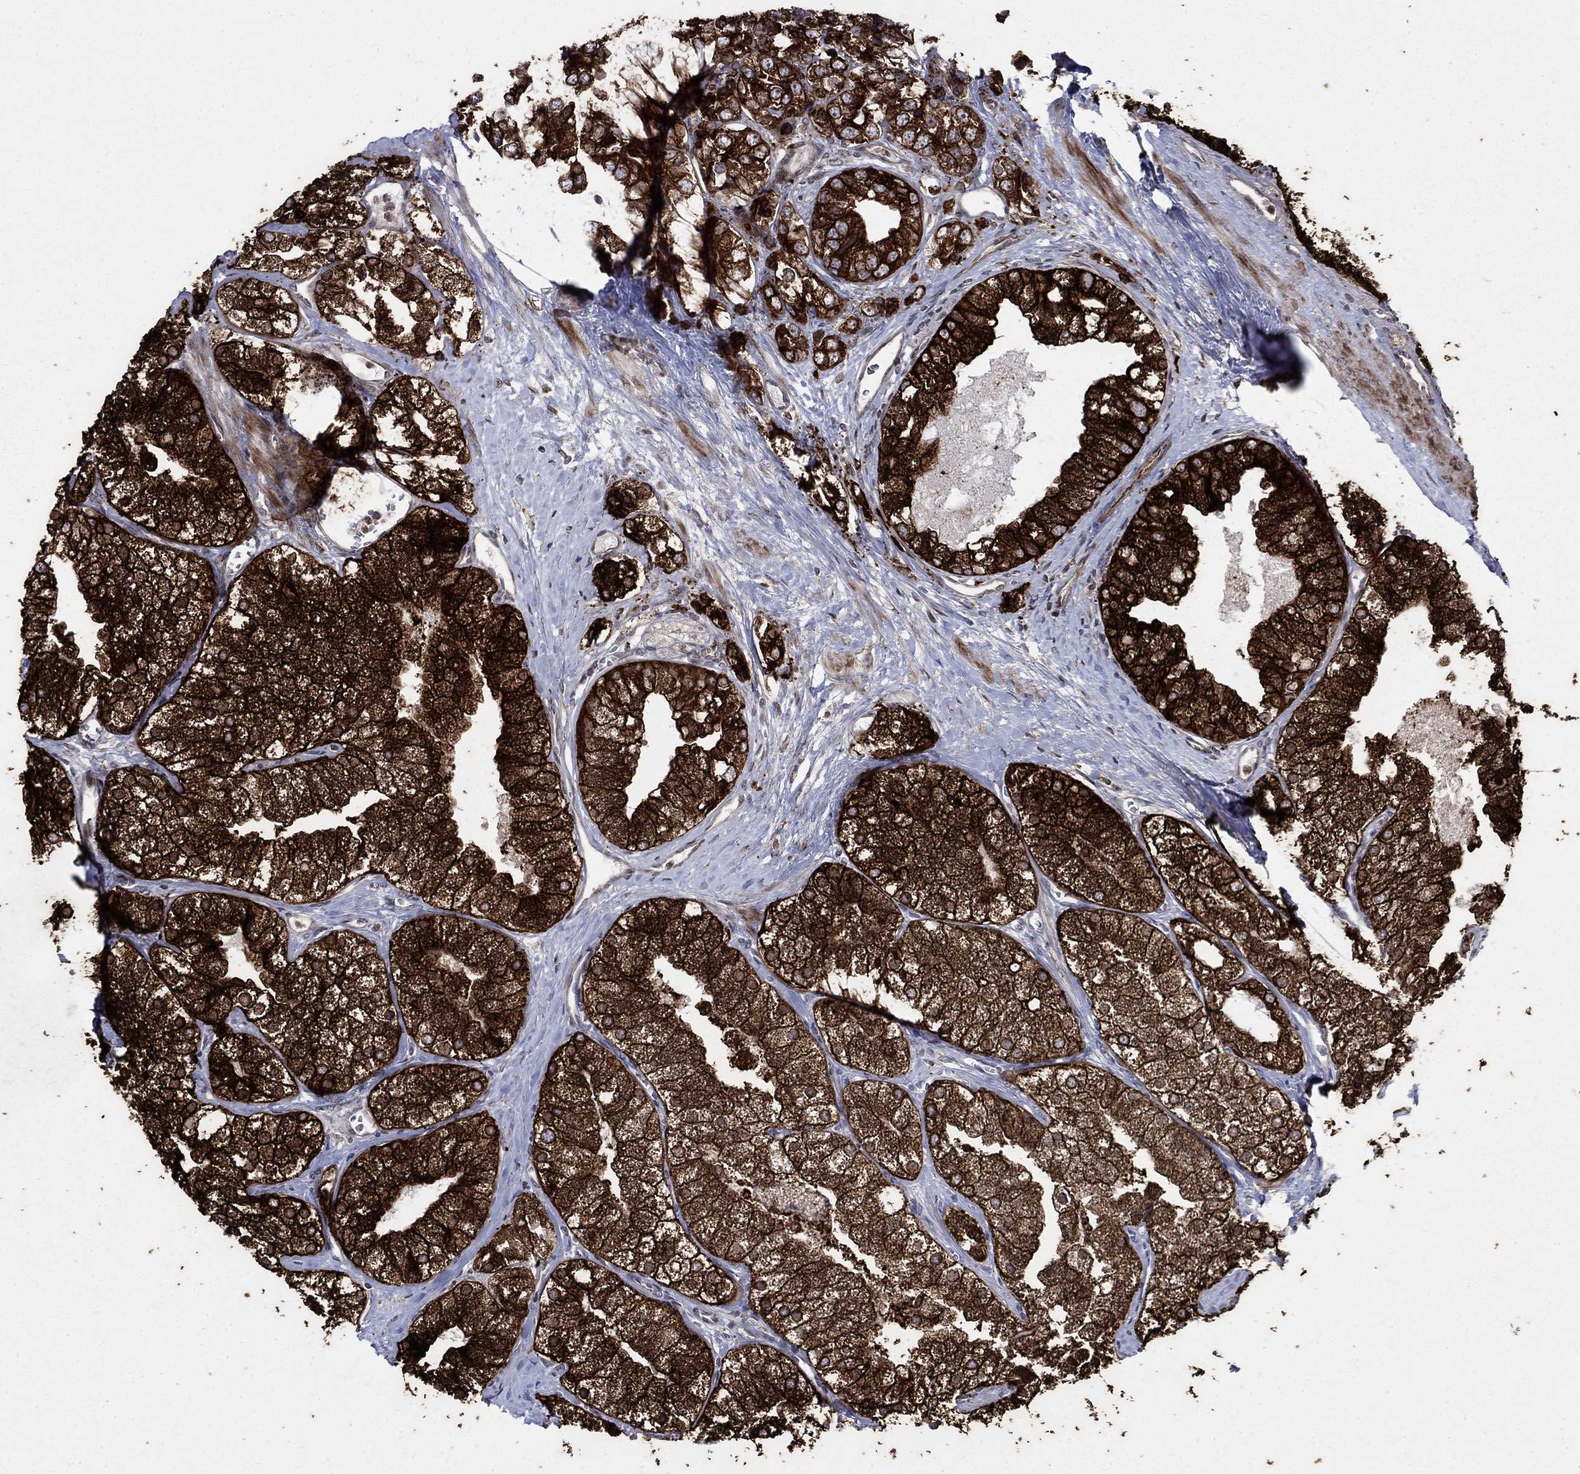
{"staining": {"intensity": "strong", "quantity": ">75%", "location": "cytoplasmic/membranous"}, "tissue": "prostate cancer", "cell_type": "Tumor cells", "image_type": "cancer", "snomed": [{"axis": "morphology", "description": "Adenocarcinoma, NOS"}, {"axis": "topography", "description": "Prostate and seminal vesicle, NOS"}, {"axis": "topography", "description": "Prostate"}], "caption": "Immunohistochemical staining of human prostate cancer (adenocarcinoma) exhibits high levels of strong cytoplasmic/membranous positivity in approximately >75% of tumor cells. (DAB IHC, brown staining for protein, blue staining for nuclei).", "gene": "DHRS7", "patient": {"sex": "male", "age": 79}}